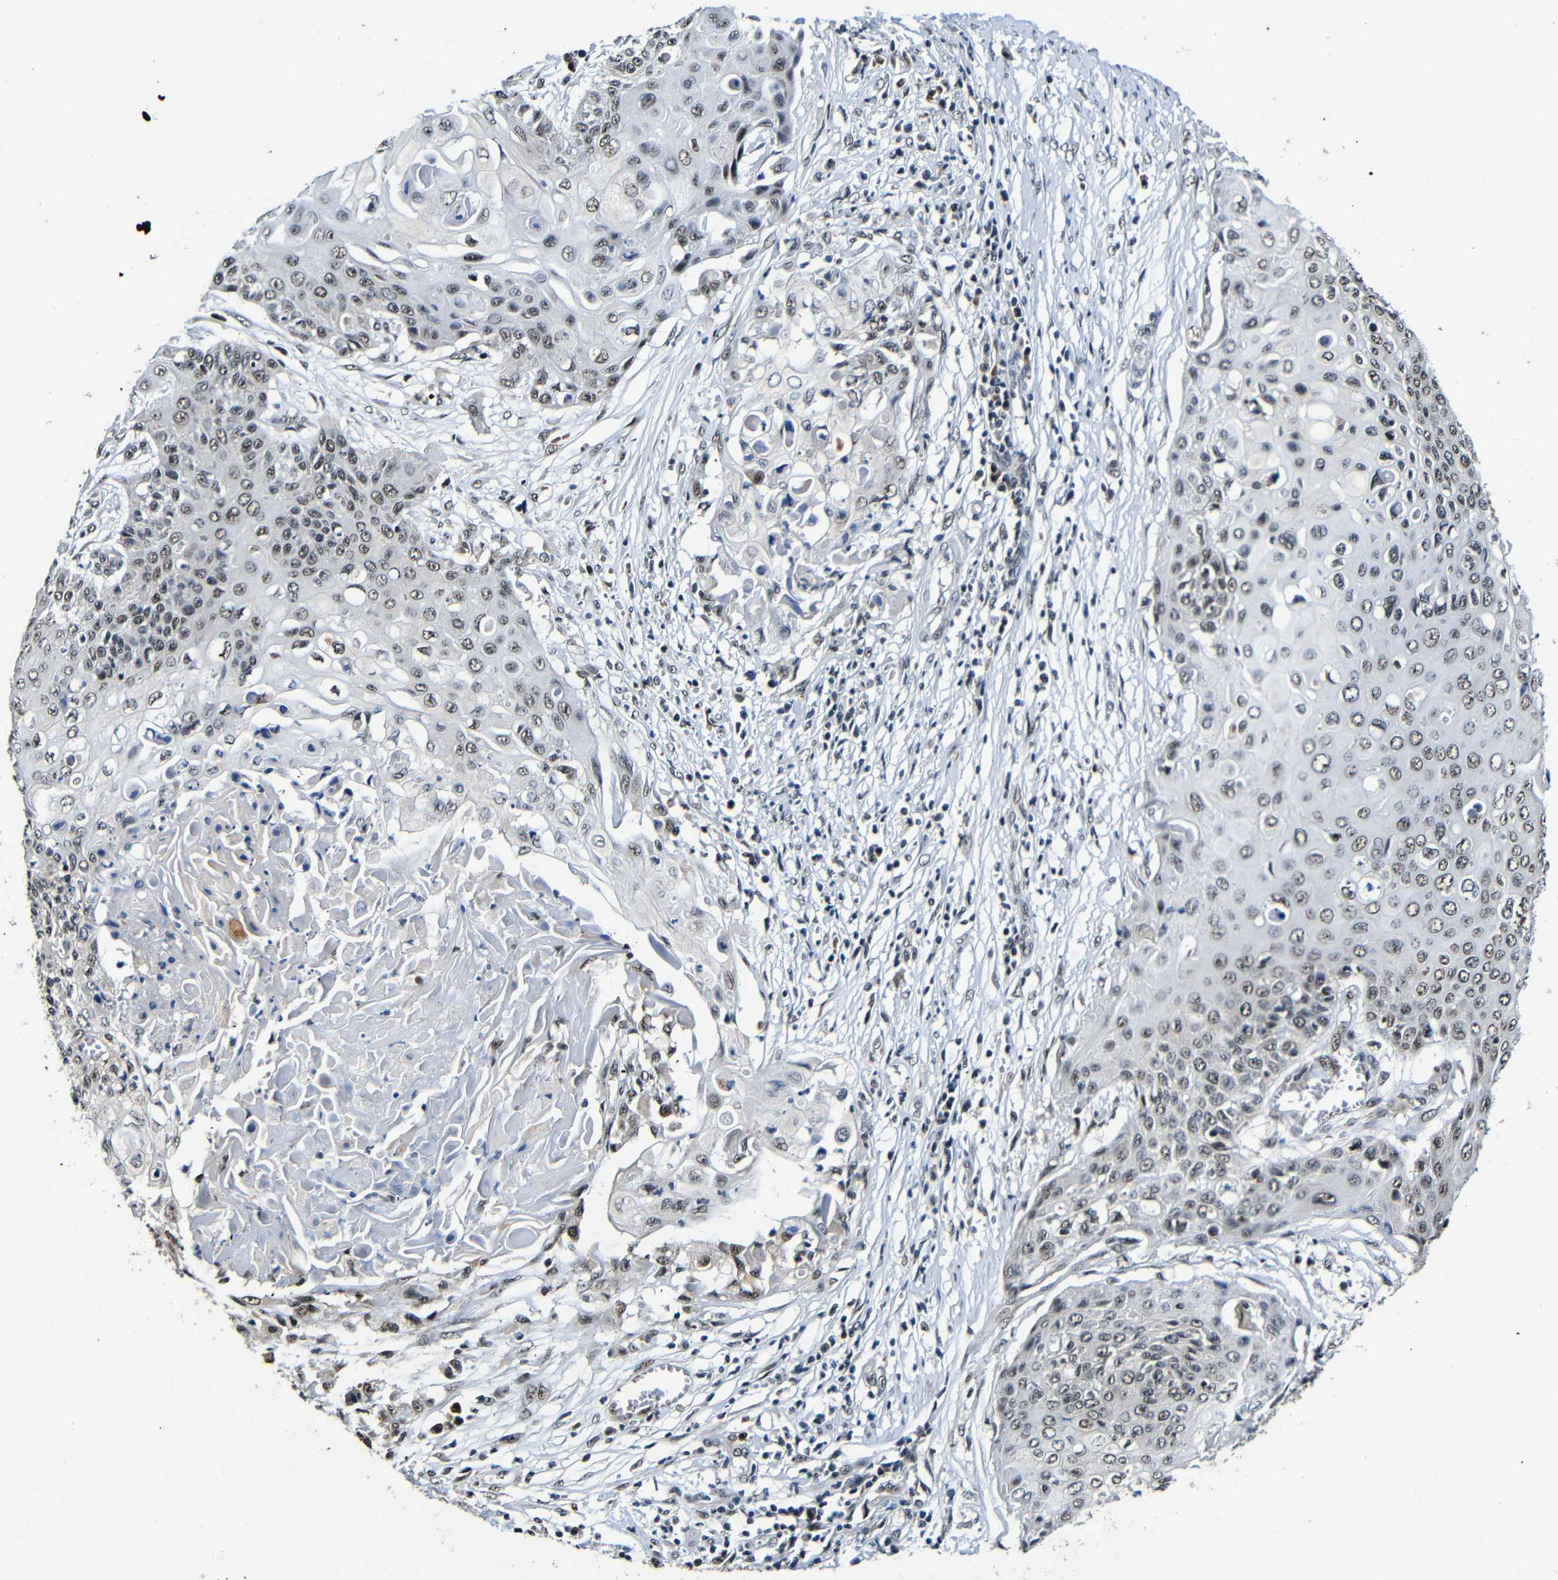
{"staining": {"intensity": "weak", "quantity": "25%-75%", "location": "nuclear"}, "tissue": "cervical cancer", "cell_type": "Tumor cells", "image_type": "cancer", "snomed": [{"axis": "morphology", "description": "Squamous cell carcinoma, NOS"}, {"axis": "topography", "description": "Cervix"}], "caption": "Immunohistochemistry (IHC) micrograph of neoplastic tissue: cervical cancer stained using IHC displays low levels of weak protein expression localized specifically in the nuclear of tumor cells, appearing as a nuclear brown color.", "gene": "FOXD4", "patient": {"sex": "female", "age": 39}}